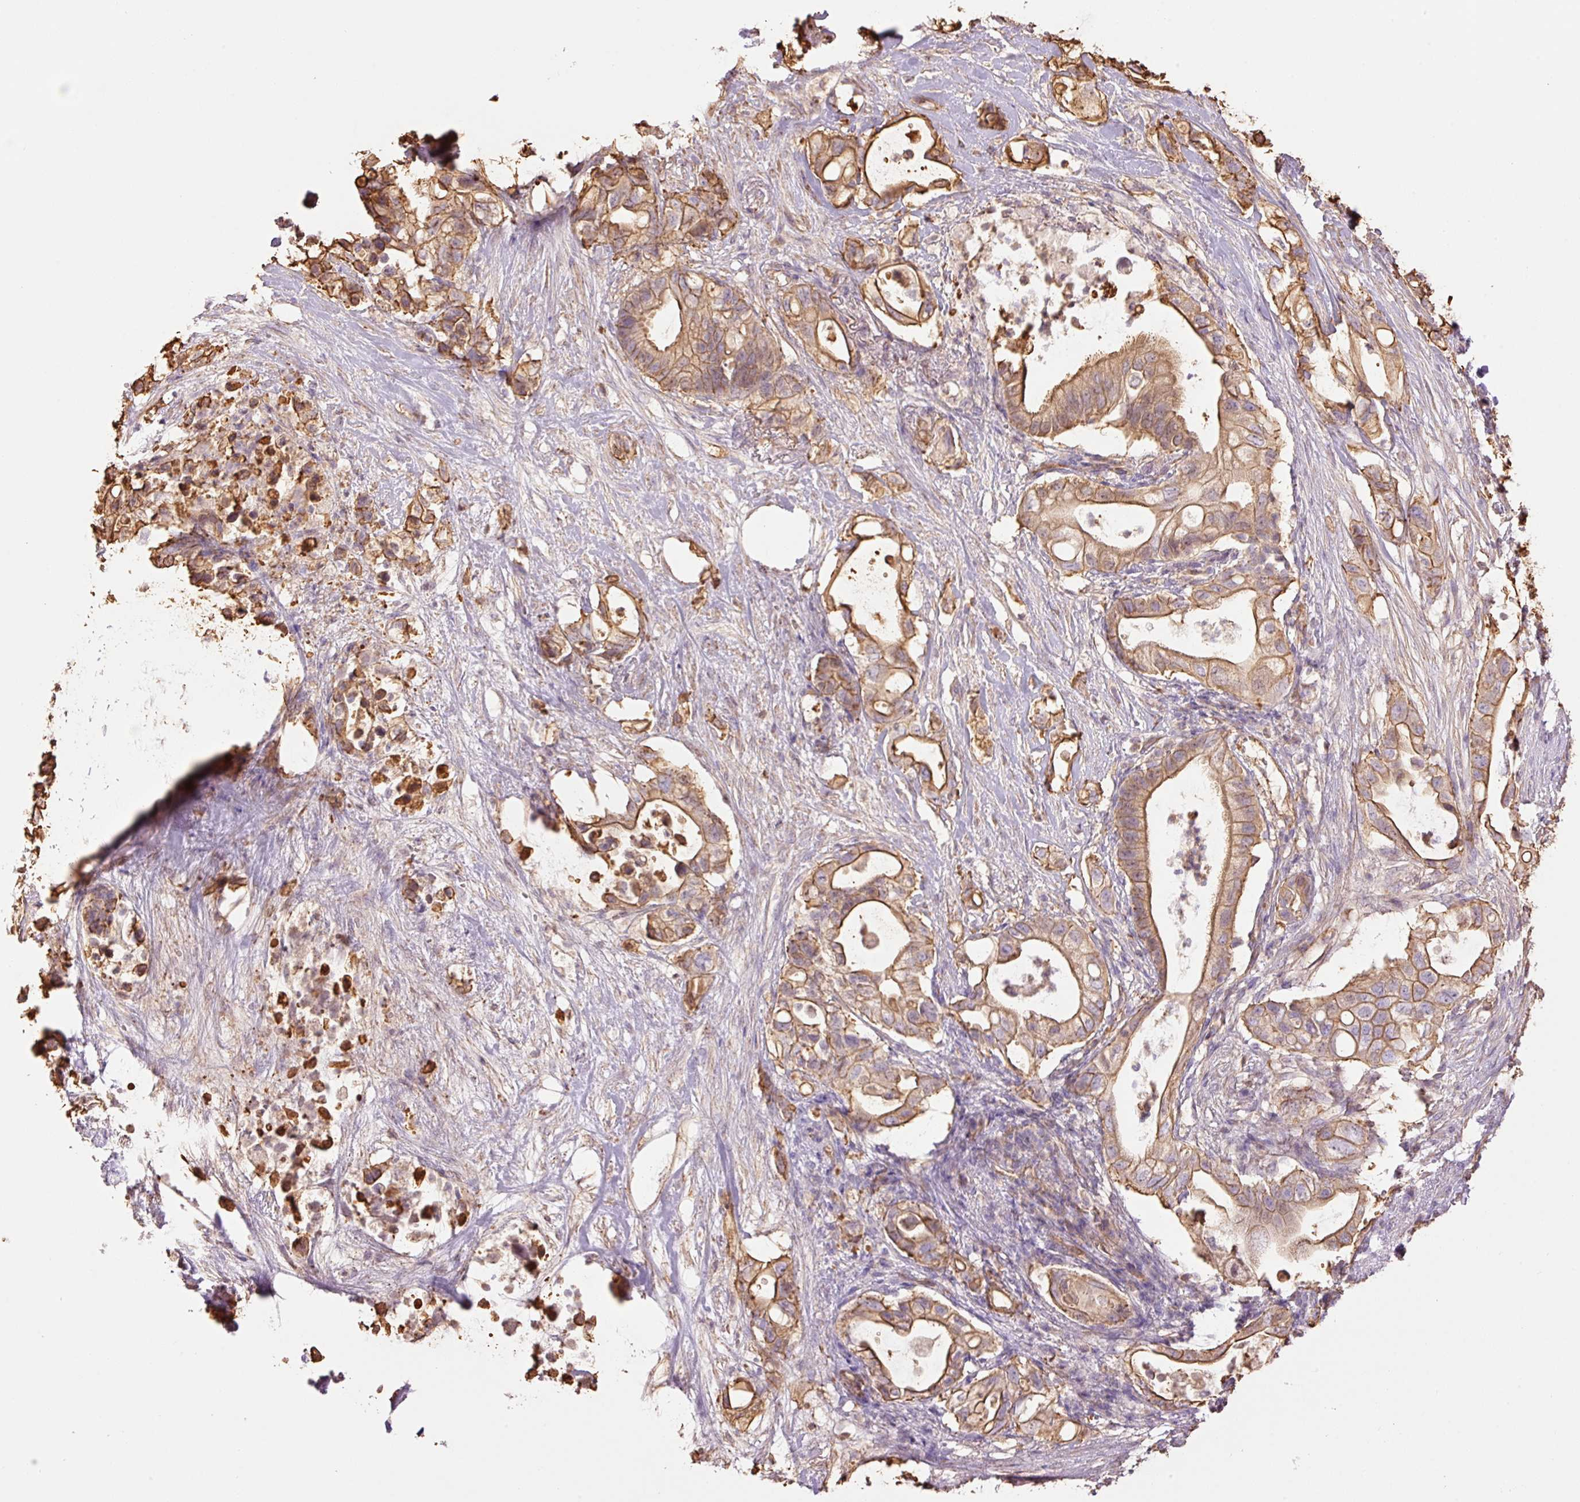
{"staining": {"intensity": "moderate", "quantity": ">75%", "location": "cytoplasmic/membranous"}, "tissue": "pancreatic cancer", "cell_type": "Tumor cells", "image_type": "cancer", "snomed": [{"axis": "morphology", "description": "Adenocarcinoma, NOS"}, {"axis": "topography", "description": "Pancreas"}], "caption": "Pancreatic cancer (adenocarcinoma) was stained to show a protein in brown. There is medium levels of moderate cytoplasmic/membranous staining in approximately >75% of tumor cells.", "gene": "PPP1R1B", "patient": {"sex": "female", "age": 72}}